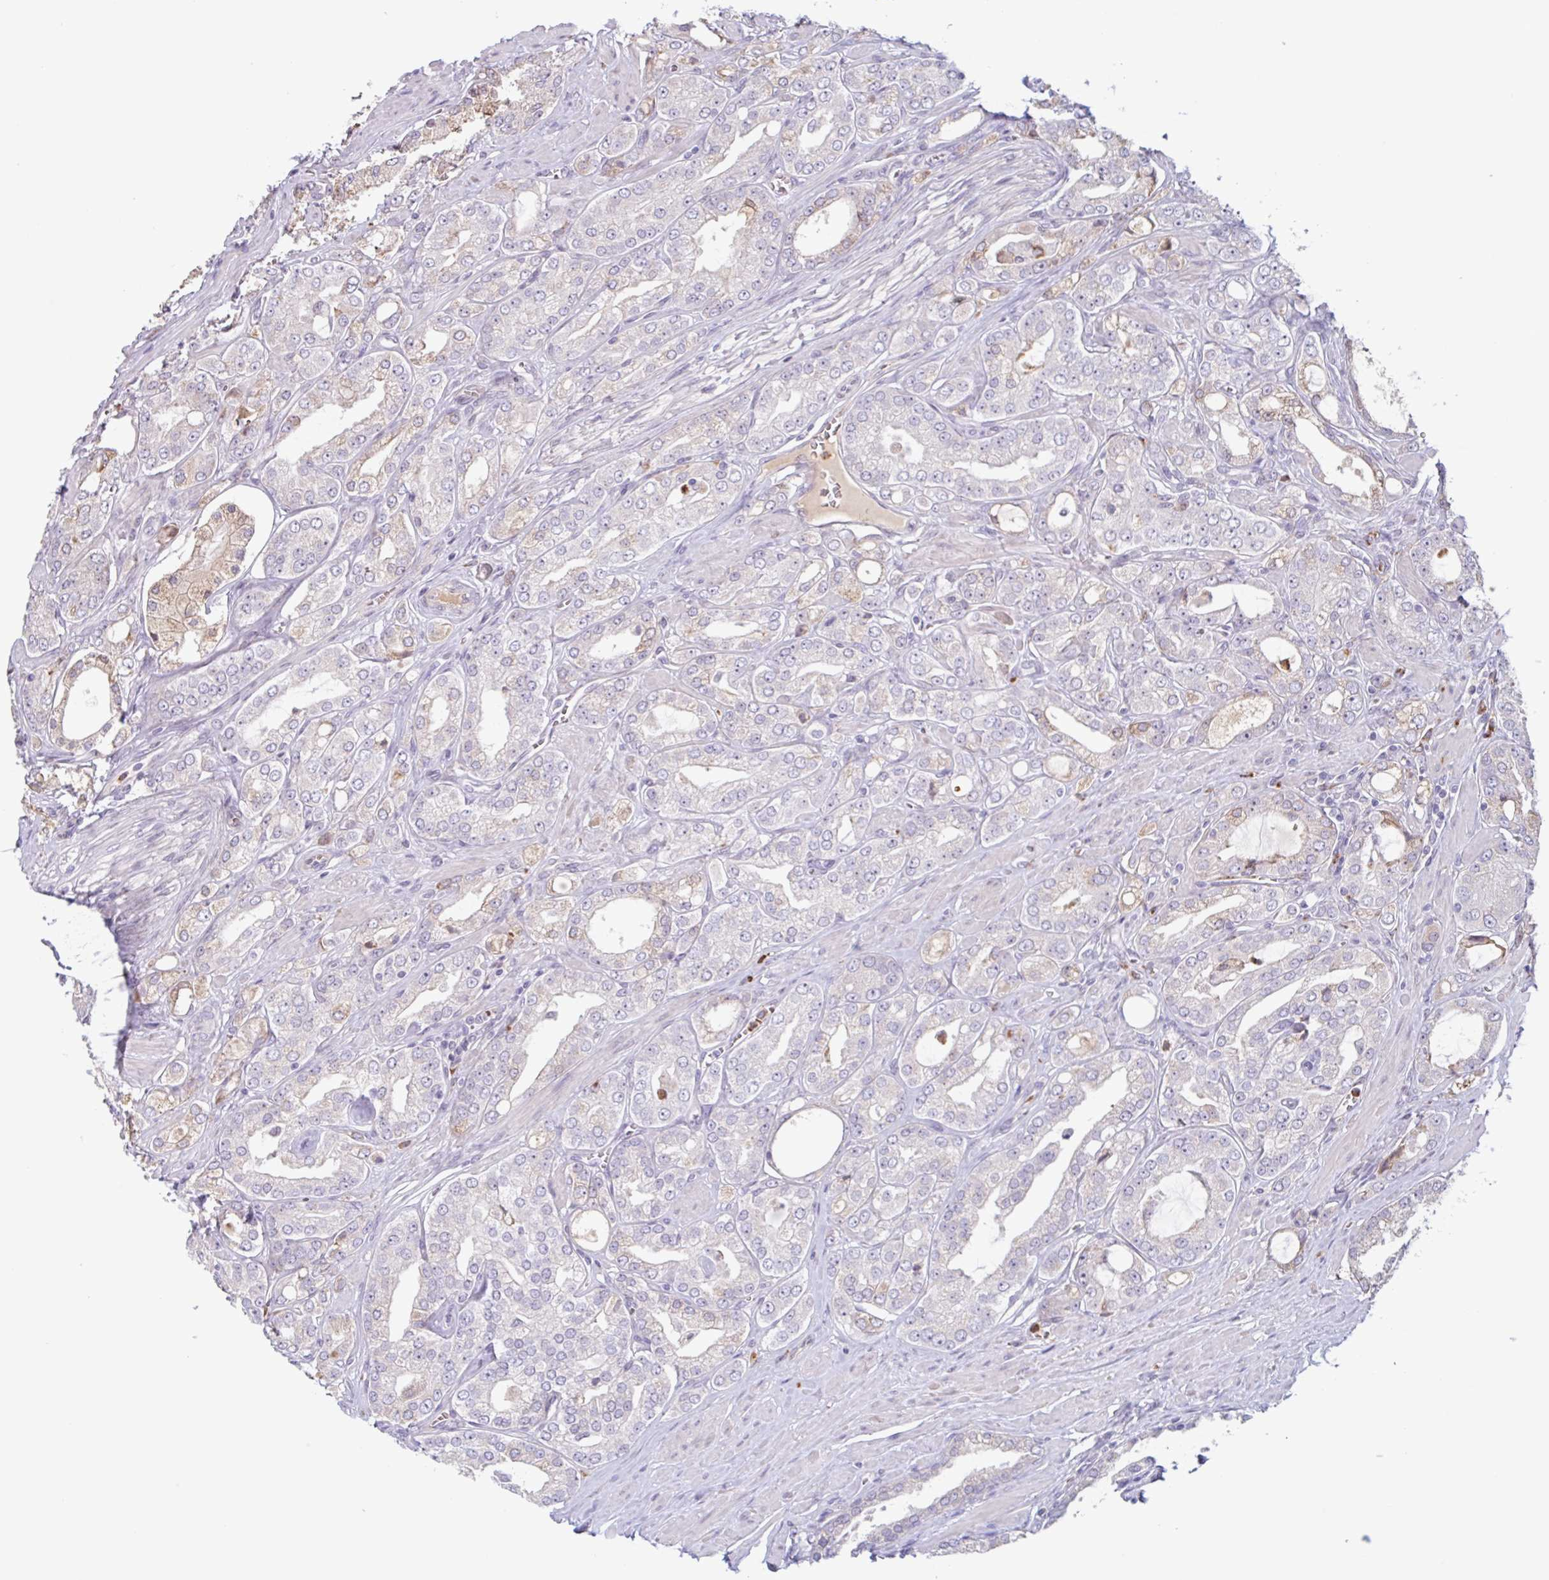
{"staining": {"intensity": "negative", "quantity": "none", "location": "none"}, "tissue": "prostate cancer", "cell_type": "Tumor cells", "image_type": "cancer", "snomed": [{"axis": "morphology", "description": "Adenocarcinoma, High grade"}, {"axis": "topography", "description": "Prostate"}], "caption": "A high-resolution image shows IHC staining of prostate cancer, which shows no significant positivity in tumor cells.", "gene": "TAF1D", "patient": {"sex": "male", "age": 66}}